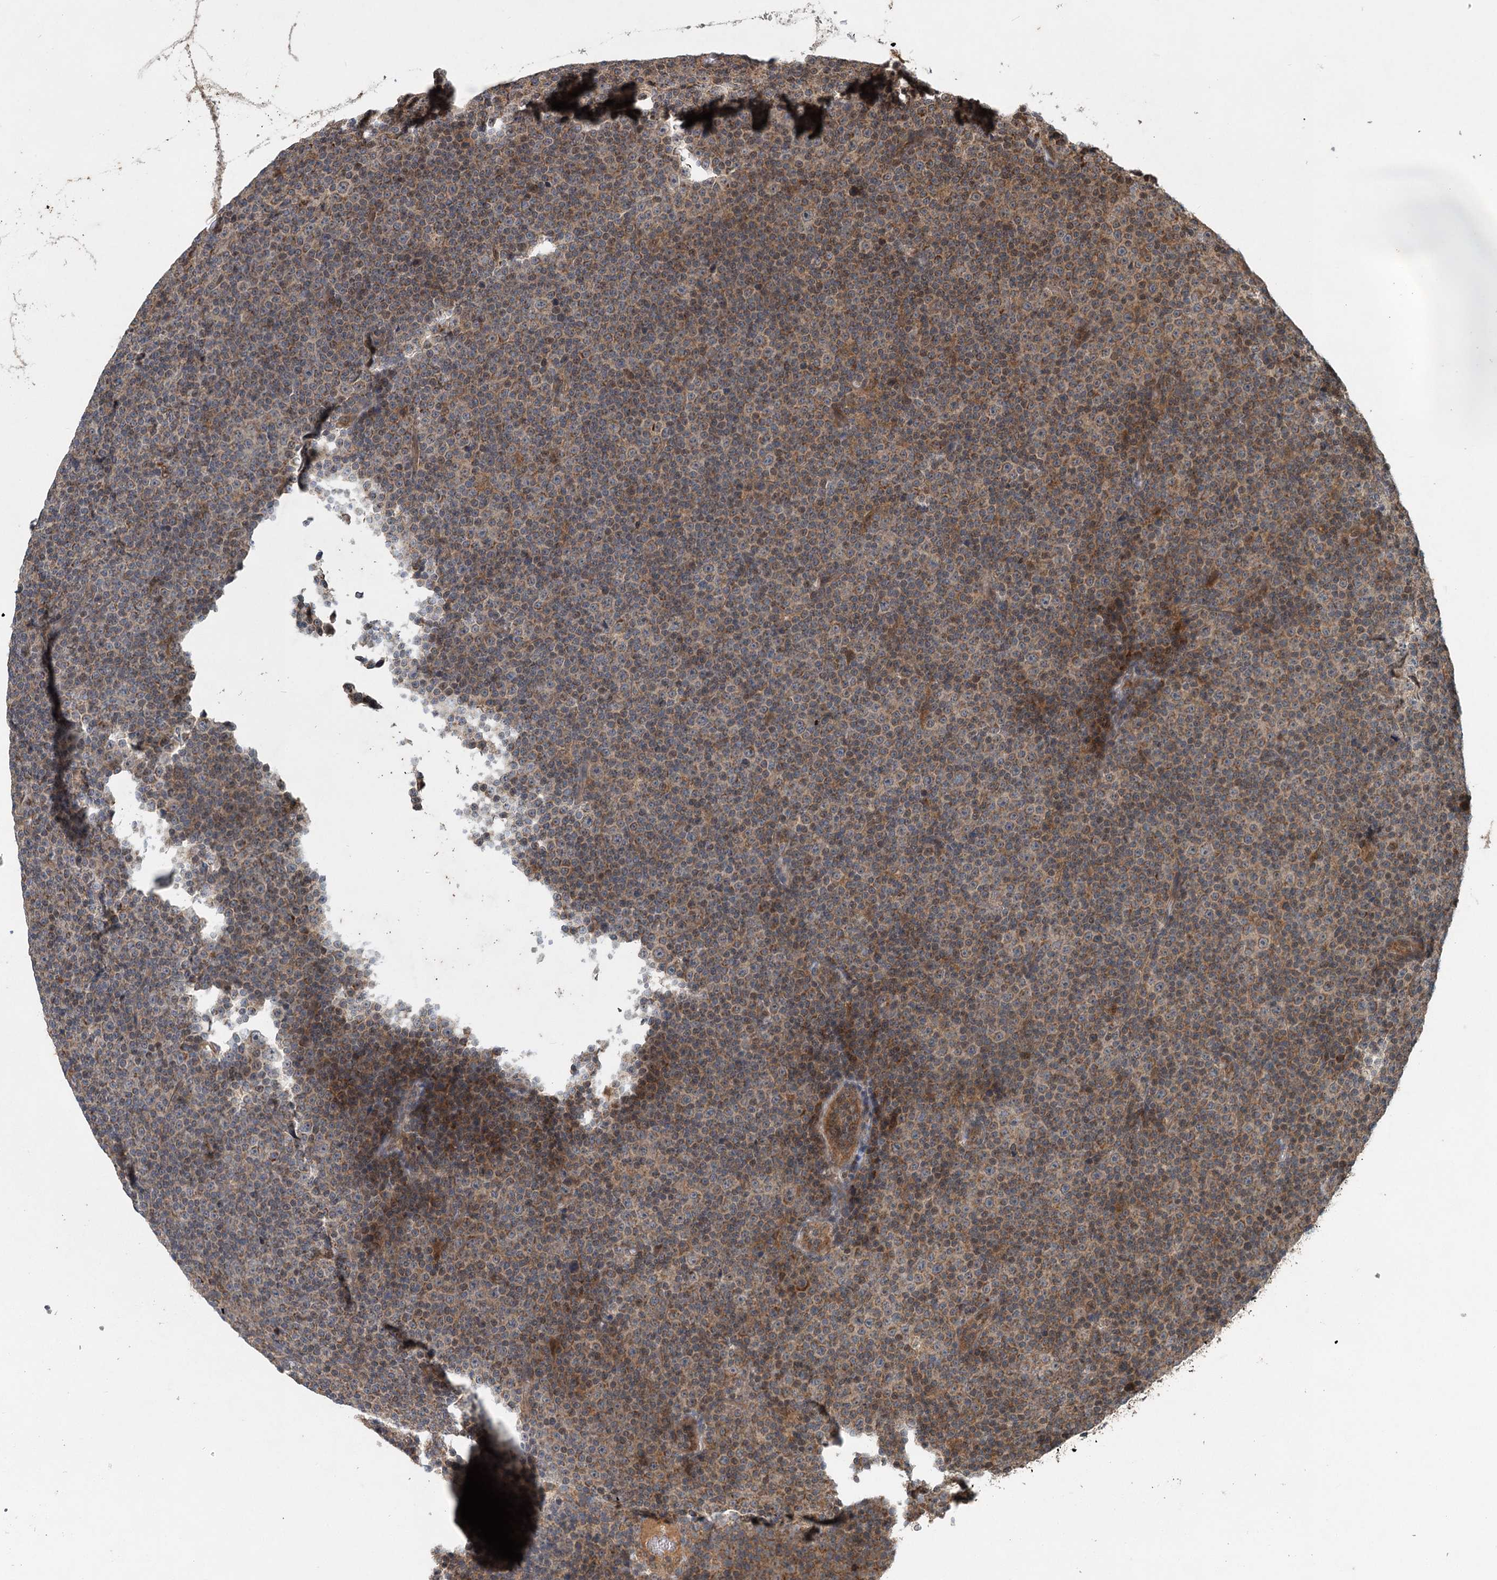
{"staining": {"intensity": "weak", "quantity": "25%-75%", "location": "cytoplasmic/membranous"}, "tissue": "lymphoma", "cell_type": "Tumor cells", "image_type": "cancer", "snomed": [{"axis": "morphology", "description": "Malignant lymphoma, non-Hodgkin's type, Low grade"}, {"axis": "topography", "description": "Lymph node"}], "caption": "The image demonstrates immunohistochemical staining of malignant lymphoma, non-Hodgkin's type (low-grade). There is weak cytoplasmic/membranous staining is identified in about 25%-75% of tumor cells.", "gene": "INSIG2", "patient": {"sex": "female", "age": 67}}